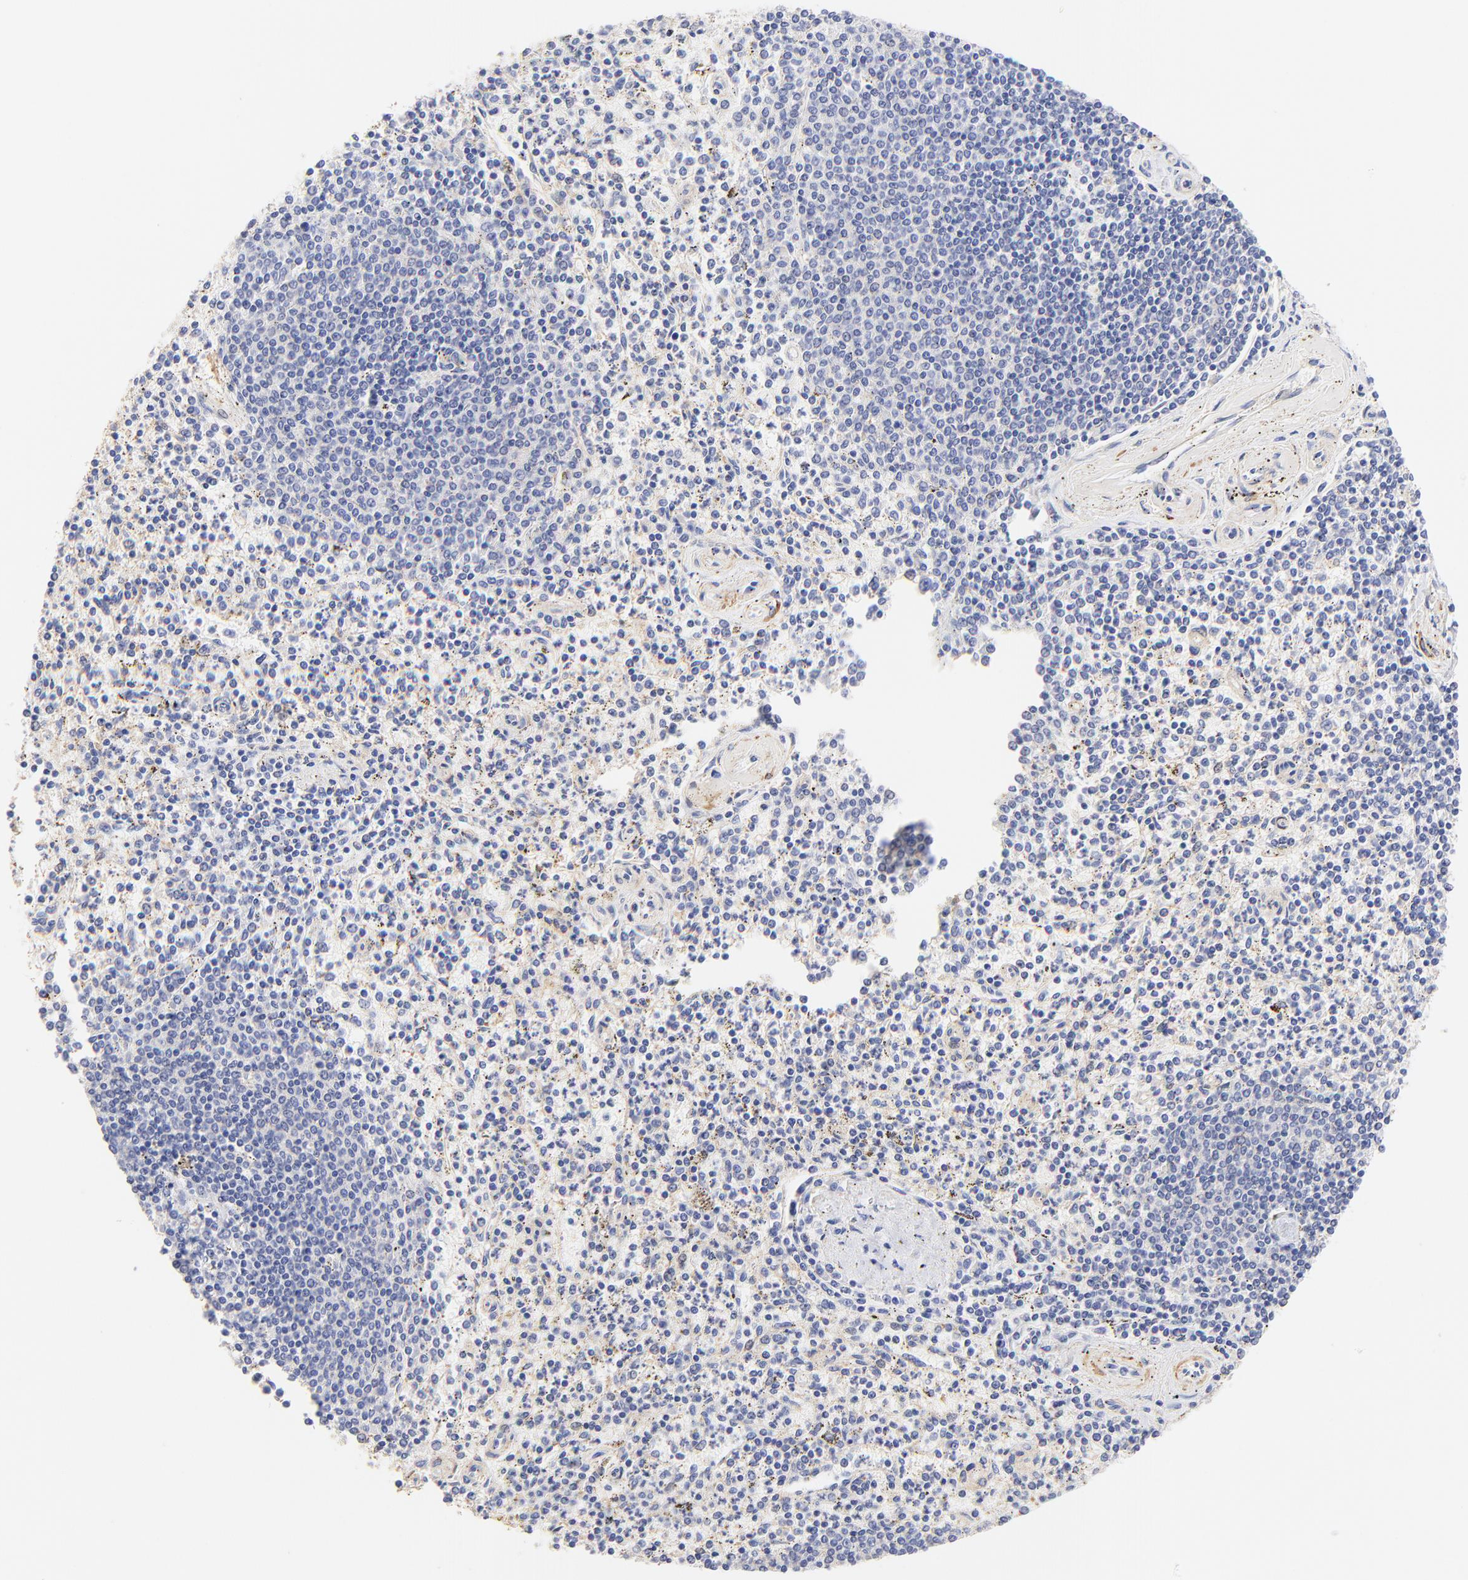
{"staining": {"intensity": "negative", "quantity": "none", "location": "none"}, "tissue": "spleen", "cell_type": "Cells in red pulp", "image_type": "normal", "snomed": [{"axis": "morphology", "description": "Normal tissue, NOS"}, {"axis": "topography", "description": "Spleen"}], "caption": "The immunohistochemistry (IHC) histopathology image has no significant positivity in cells in red pulp of spleen. (Stains: DAB (3,3'-diaminobenzidine) IHC with hematoxylin counter stain, Microscopy: brightfield microscopy at high magnification).", "gene": "ACTRT1", "patient": {"sex": "male", "age": 72}}